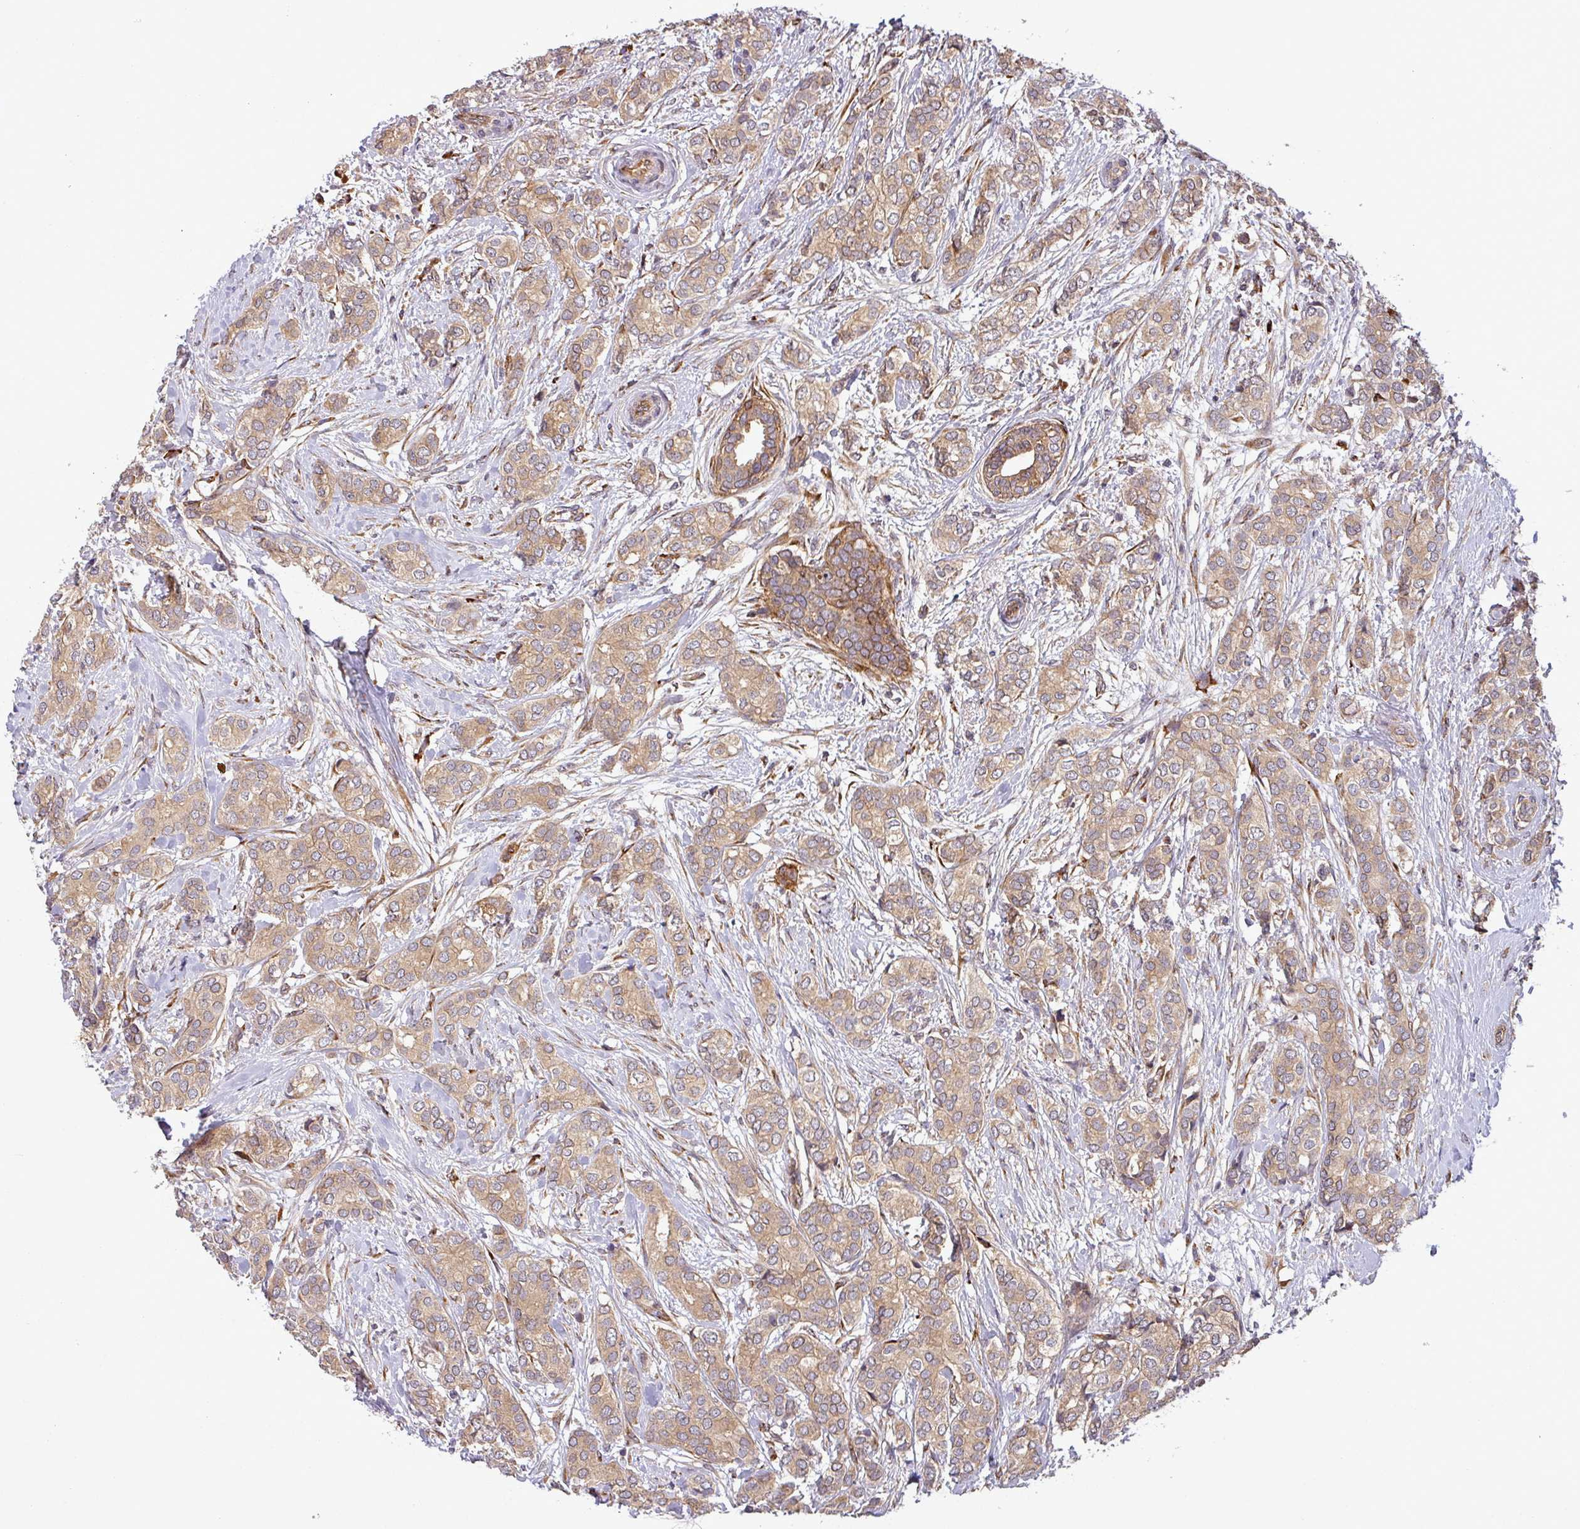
{"staining": {"intensity": "weak", "quantity": "25%-75%", "location": "cytoplasmic/membranous"}, "tissue": "breast cancer", "cell_type": "Tumor cells", "image_type": "cancer", "snomed": [{"axis": "morphology", "description": "Duct carcinoma"}, {"axis": "topography", "description": "Breast"}], "caption": "Immunohistochemistry (DAB (3,3'-diaminobenzidine)) staining of breast invasive ductal carcinoma exhibits weak cytoplasmic/membranous protein staining in approximately 25%-75% of tumor cells.", "gene": "ART1", "patient": {"sex": "female", "age": 73}}